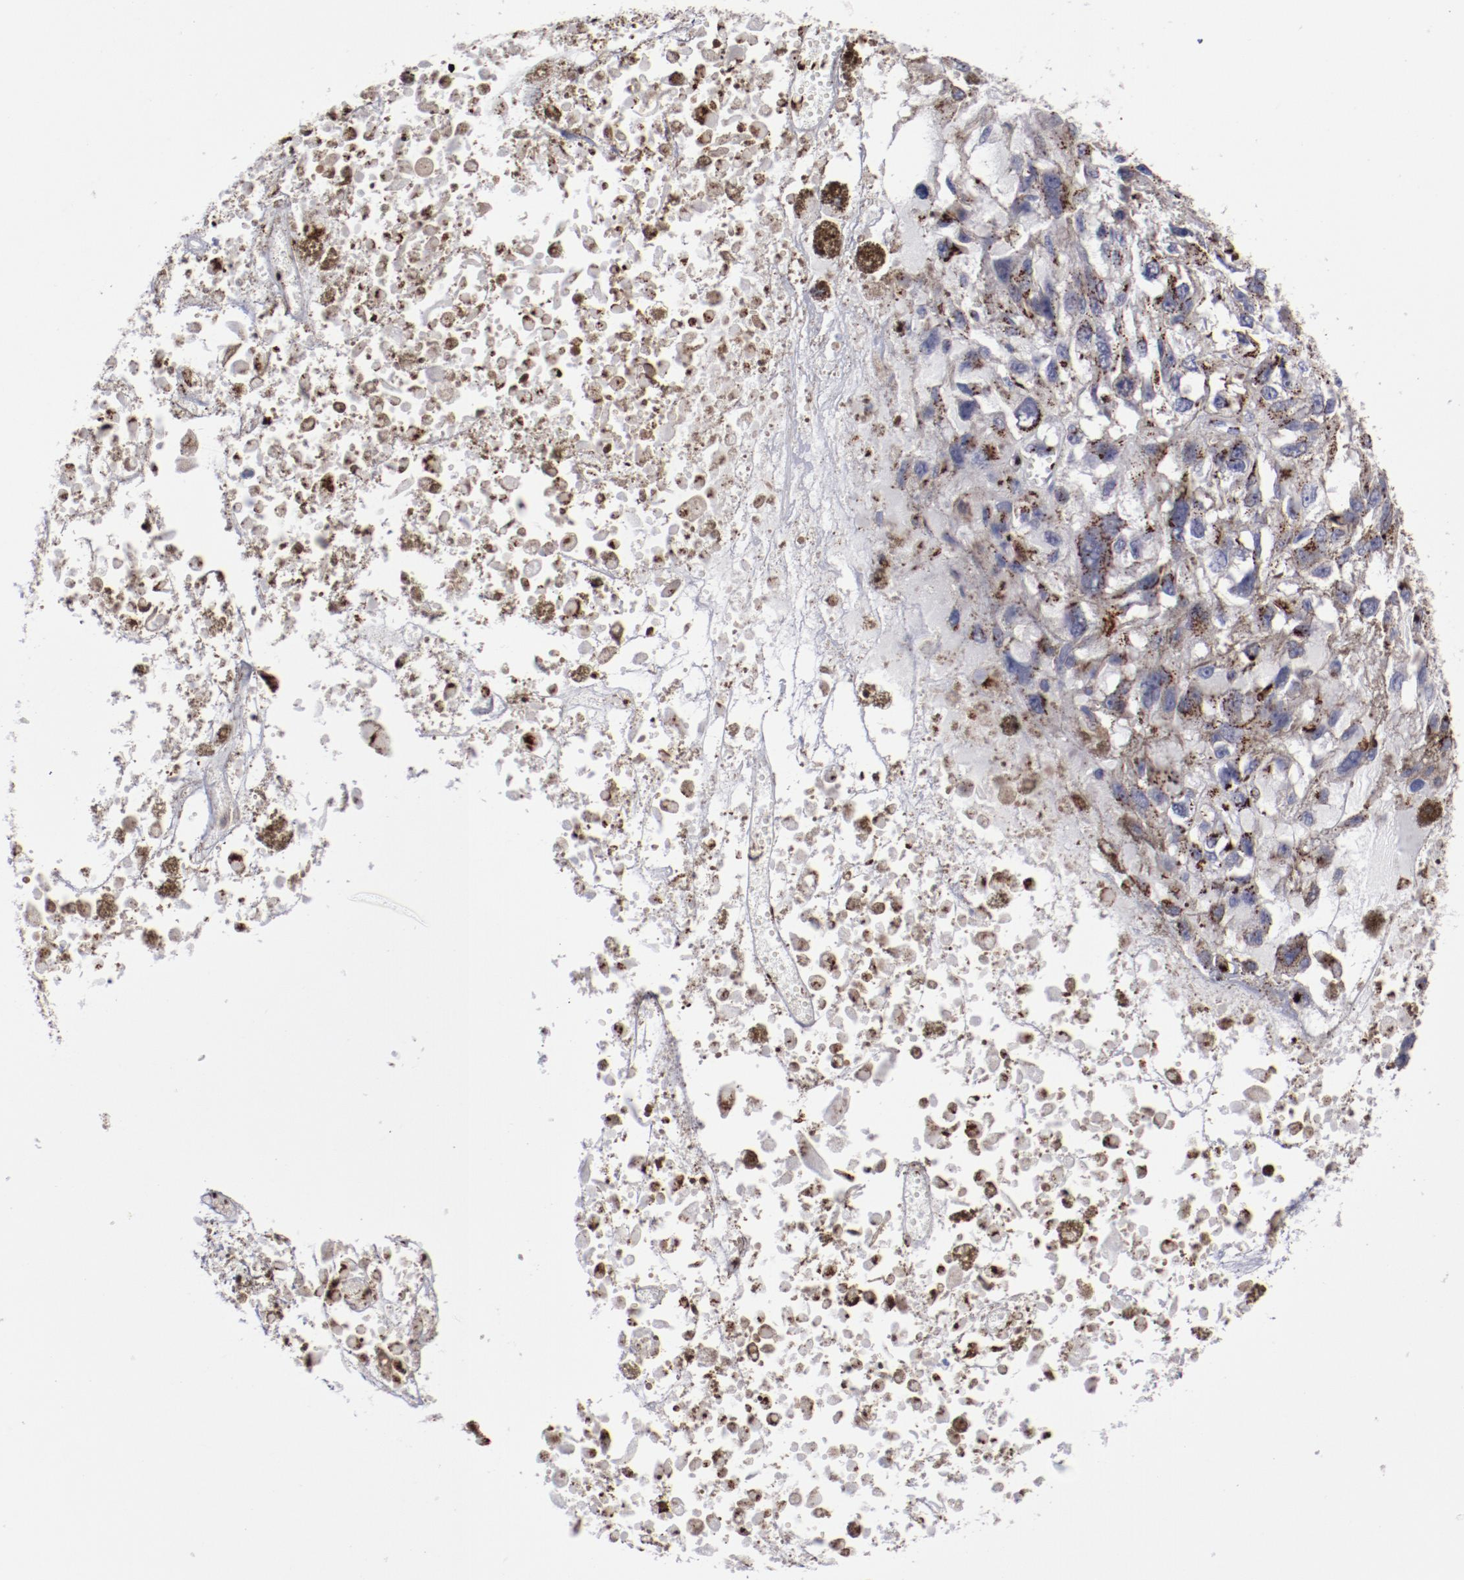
{"staining": {"intensity": "strong", "quantity": ">75%", "location": "cytoplasmic/membranous"}, "tissue": "melanoma", "cell_type": "Tumor cells", "image_type": "cancer", "snomed": [{"axis": "morphology", "description": "Malignant melanoma, Metastatic site"}, {"axis": "topography", "description": "Lymph node"}], "caption": "Human melanoma stained with a protein marker reveals strong staining in tumor cells.", "gene": "GOLIM4", "patient": {"sex": "male", "age": 59}}